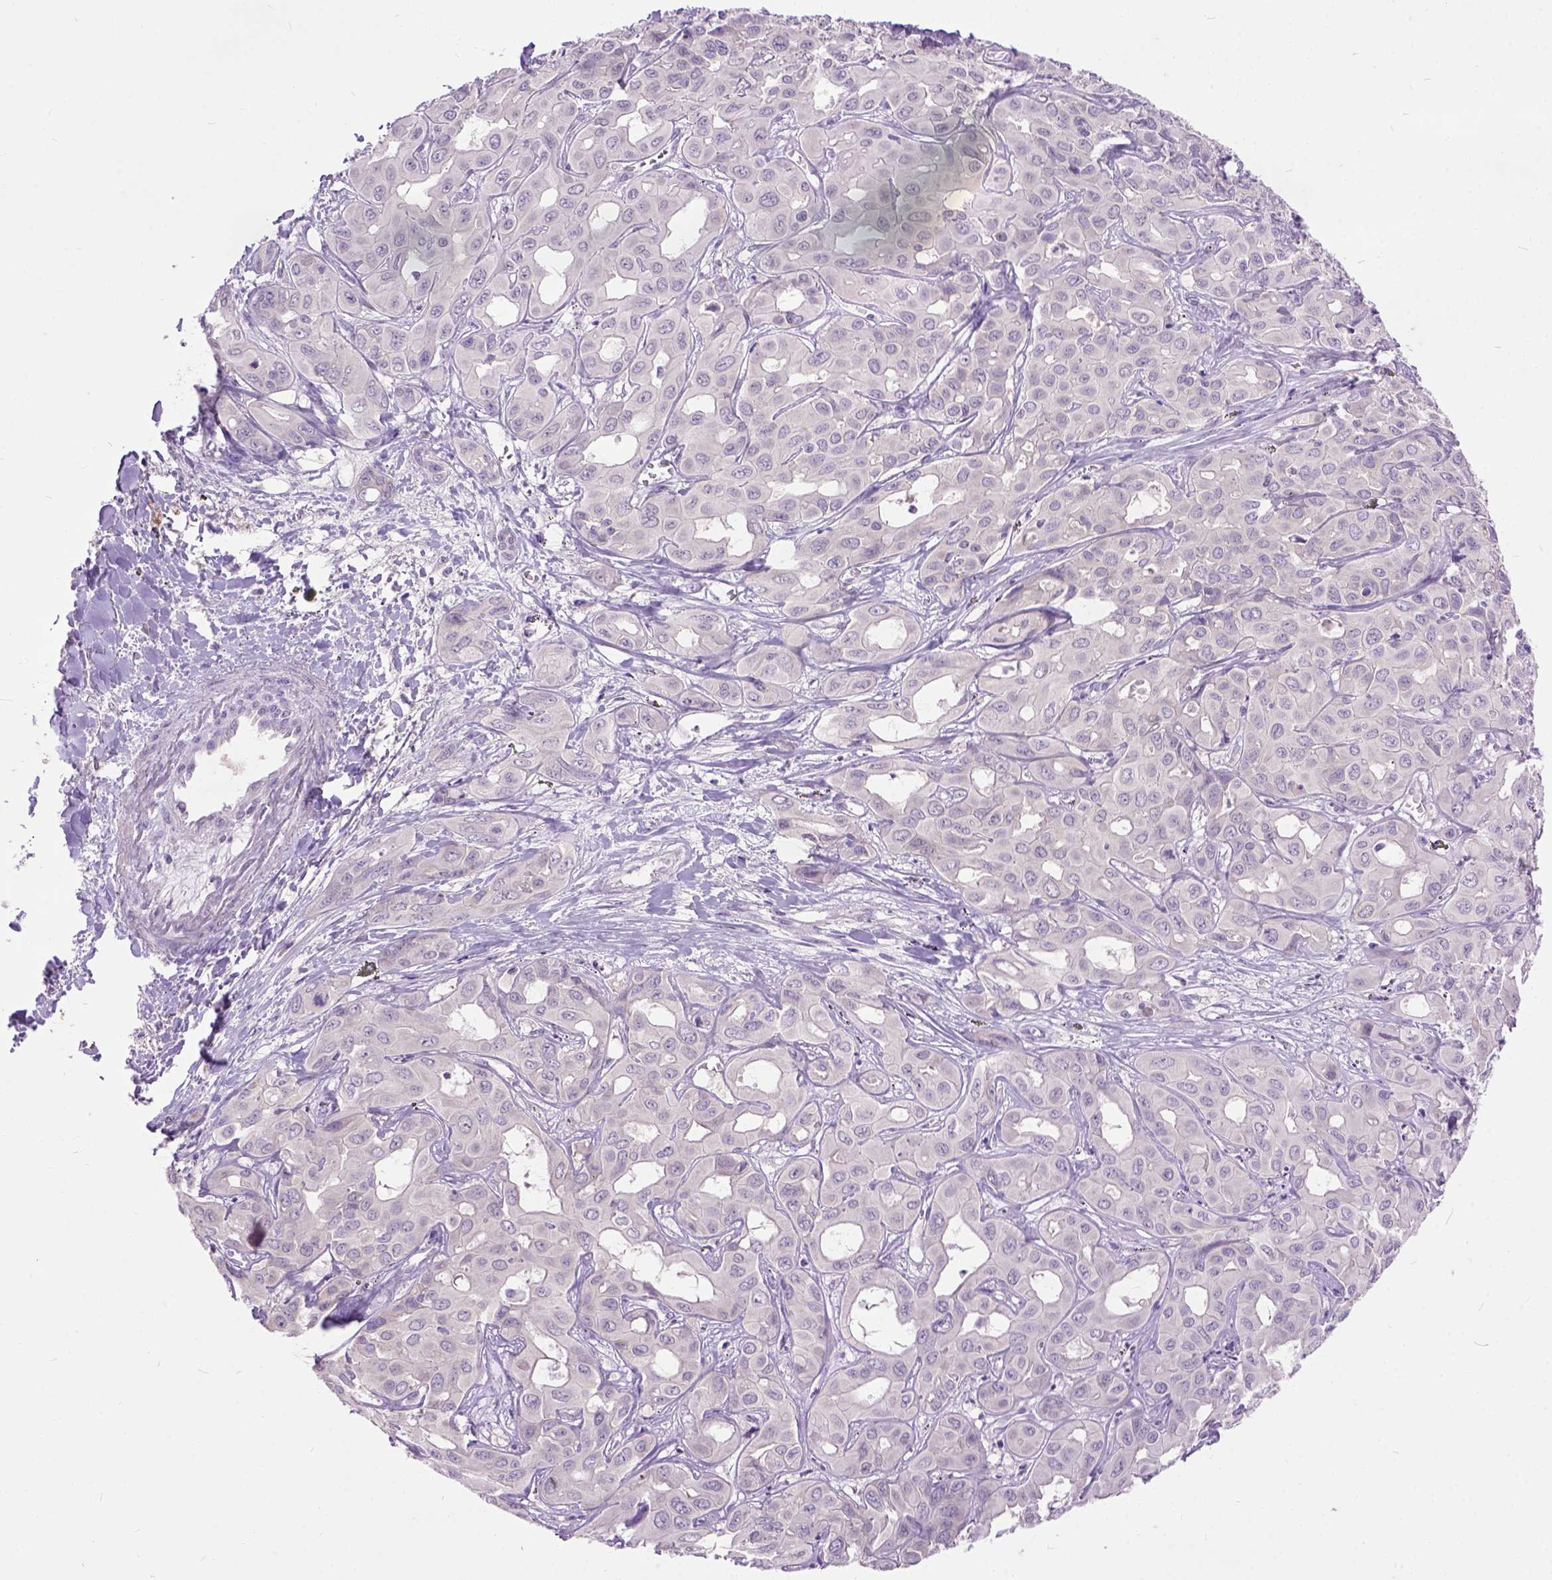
{"staining": {"intensity": "negative", "quantity": "none", "location": "none"}, "tissue": "liver cancer", "cell_type": "Tumor cells", "image_type": "cancer", "snomed": [{"axis": "morphology", "description": "Cholangiocarcinoma"}, {"axis": "topography", "description": "Liver"}], "caption": "This micrograph is of liver cancer stained with immunohistochemistry (IHC) to label a protein in brown with the nuclei are counter-stained blue. There is no staining in tumor cells.", "gene": "MAPT", "patient": {"sex": "female", "age": 60}}